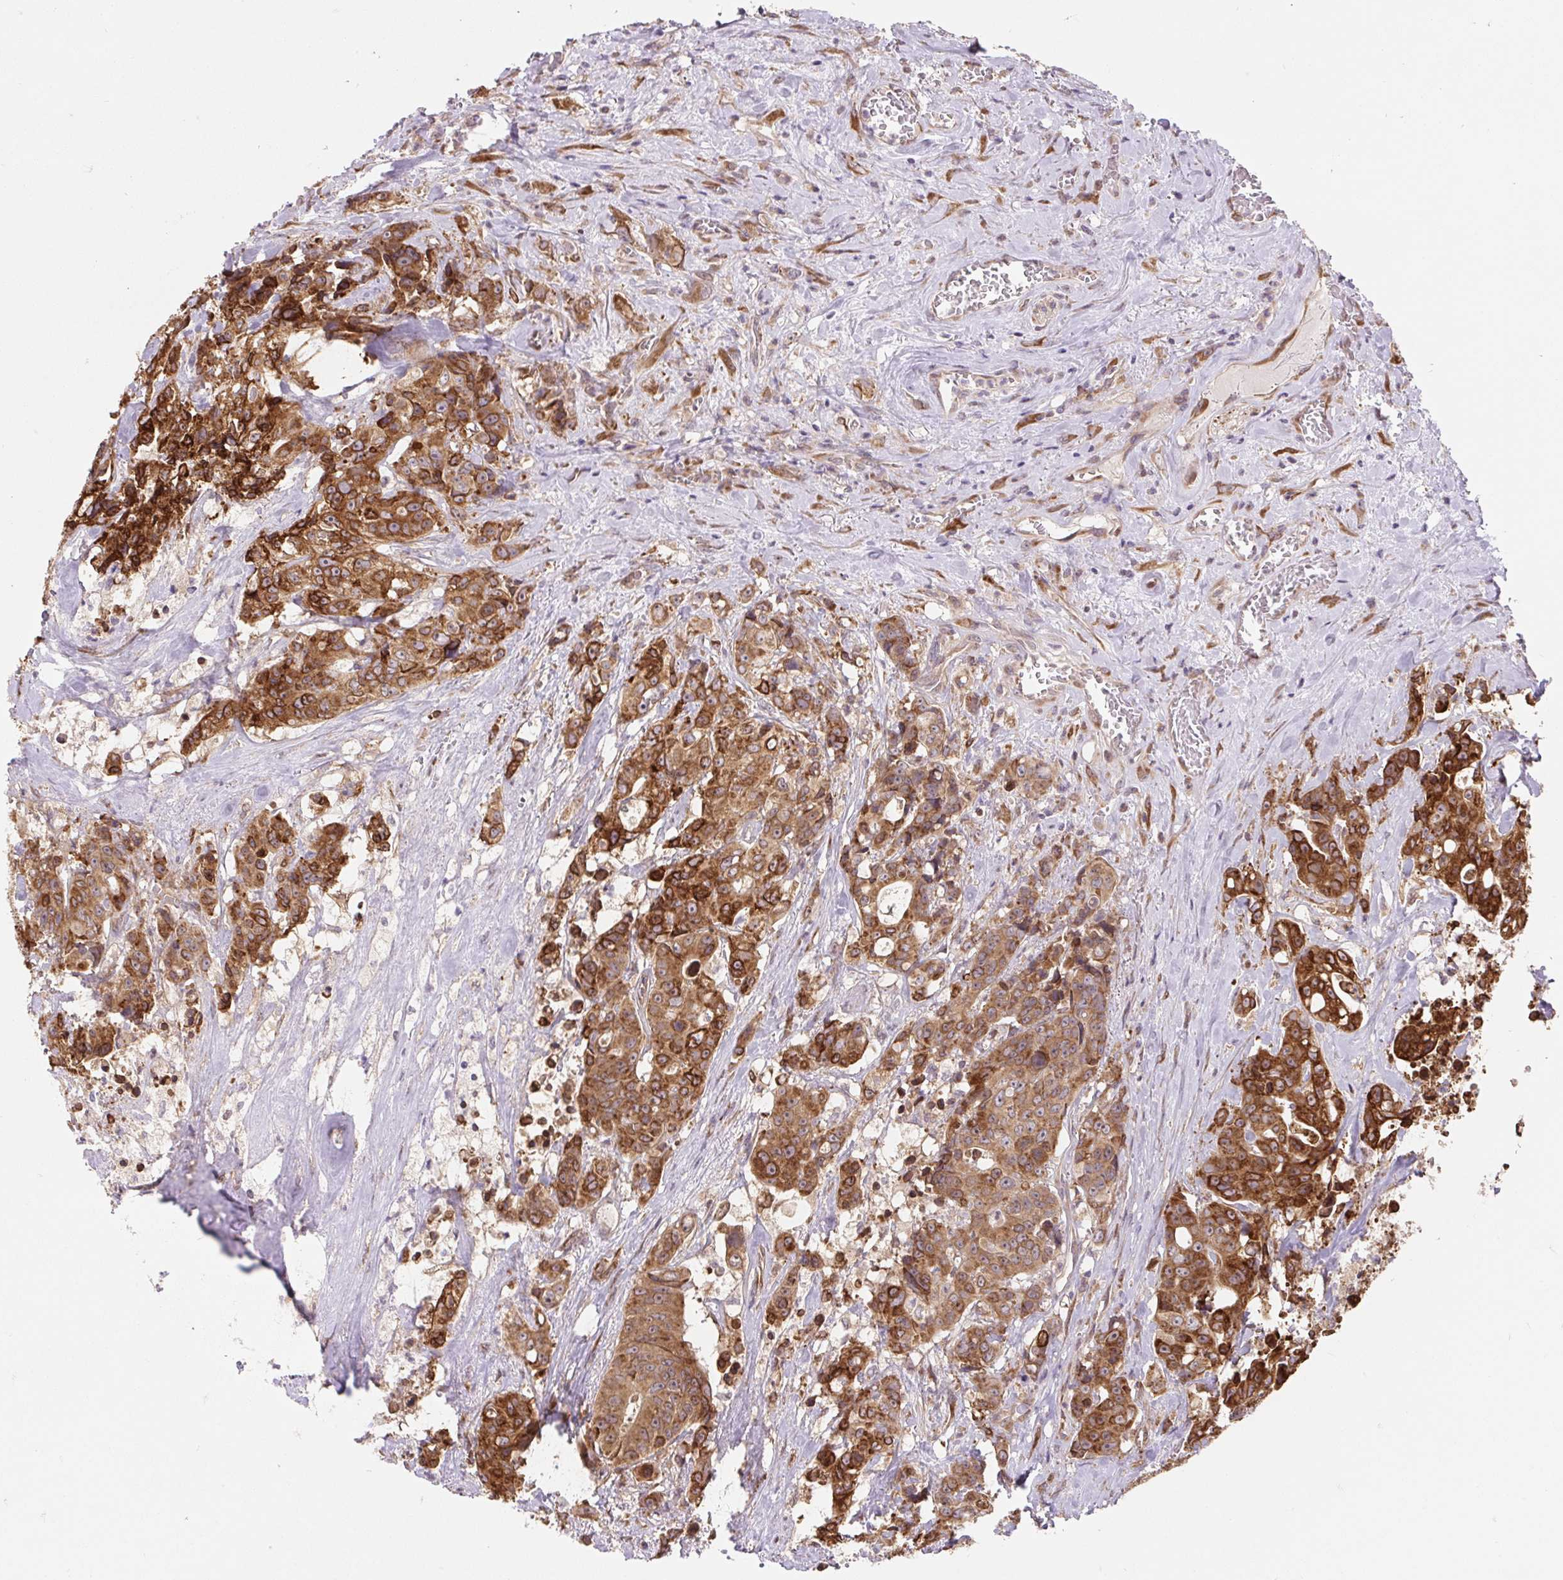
{"staining": {"intensity": "moderate", "quantity": ">75%", "location": "cytoplasmic/membranous"}, "tissue": "colorectal cancer", "cell_type": "Tumor cells", "image_type": "cancer", "snomed": [{"axis": "morphology", "description": "Adenocarcinoma, NOS"}, {"axis": "topography", "description": "Rectum"}], "caption": "Immunohistochemical staining of human colorectal cancer displays moderate cytoplasmic/membranous protein expression in about >75% of tumor cells.", "gene": "LYPD5", "patient": {"sex": "female", "age": 62}}